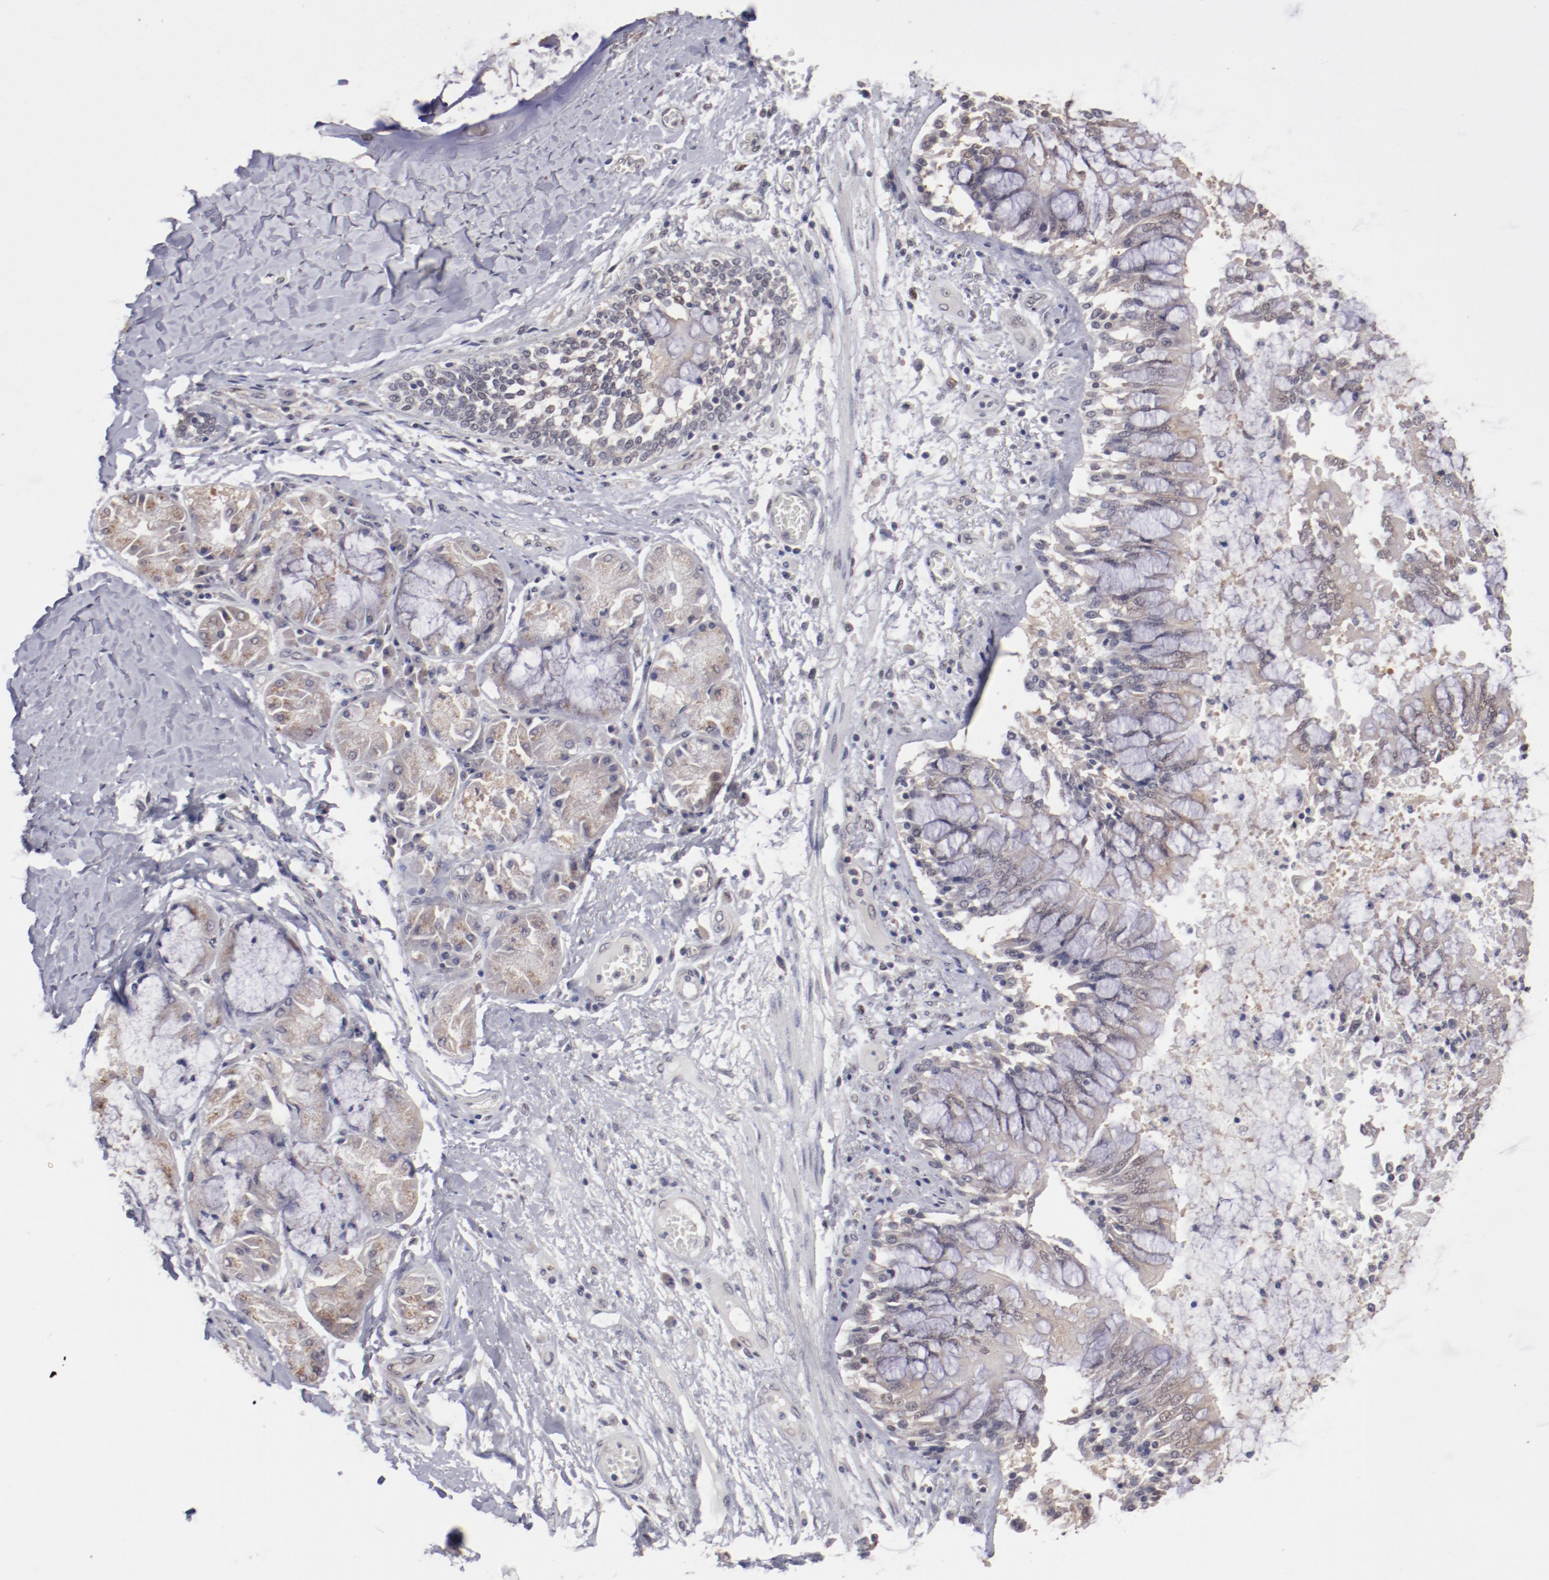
{"staining": {"intensity": "moderate", "quantity": ">75%", "location": "cytoplasmic/membranous,nuclear"}, "tissue": "bronchus", "cell_type": "Respiratory epithelial cells", "image_type": "normal", "snomed": [{"axis": "morphology", "description": "Normal tissue, NOS"}, {"axis": "topography", "description": "Cartilage tissue"}, {"axis": "topography", "description": "Bronchus"}, {"axis": "topography", "description": "Lung"}], "caption": "This image shows benign bronchus stained with immunohistochemistry to label a protein in brown. The cytoplasmic/membranous,nuclear of respiratory epithelial cells show moderate positivity for the protein. Nuclei are counter-stained blue.", "gene": "ARNT", "patient": {"sex": "female", "age": 49}}